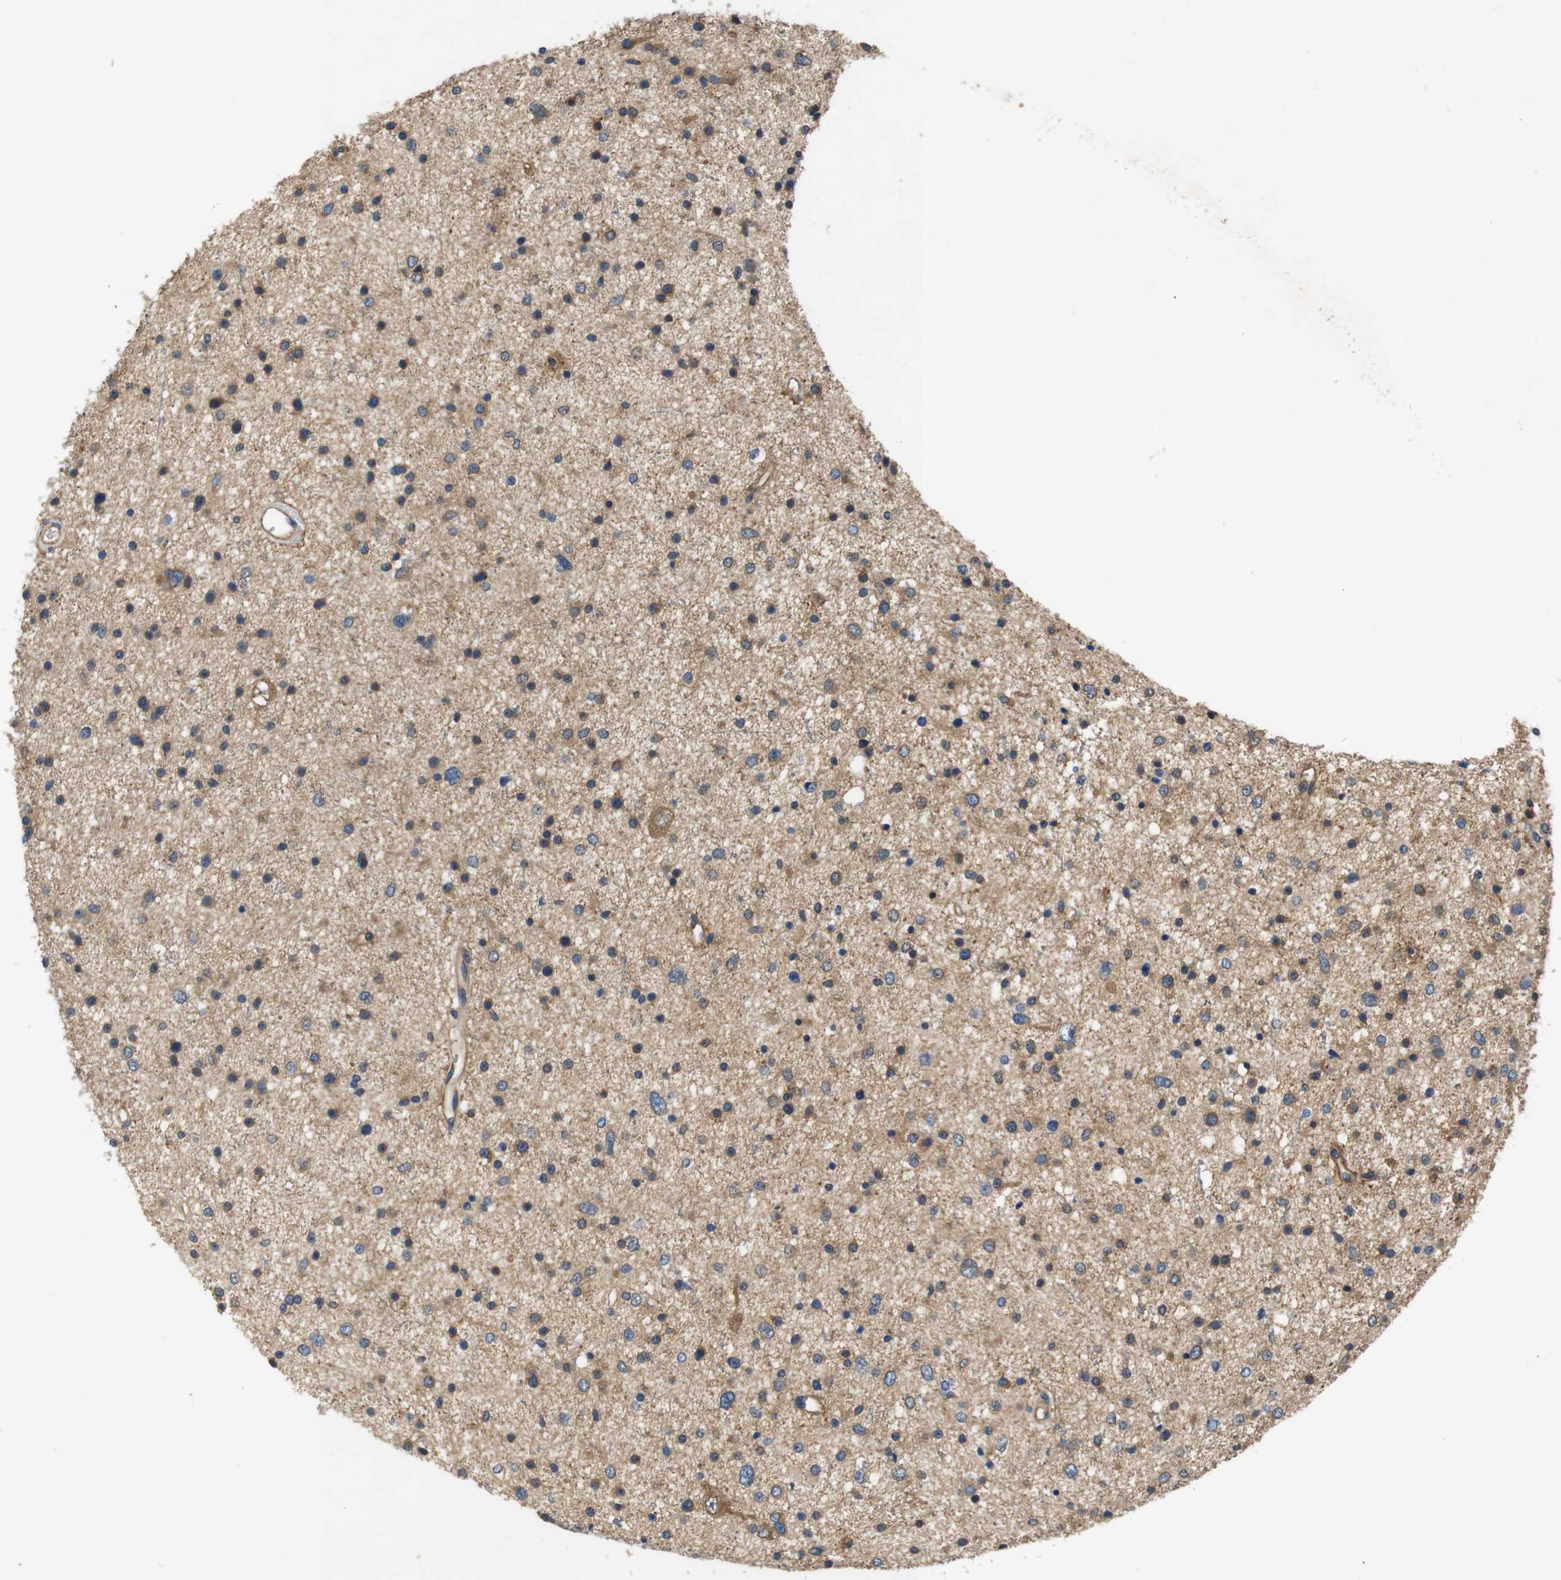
{"staining": {"intensity": "weak", "quantity": "<25%", "location": "cytoplasmic/membranous"}, "tissue": "glioma", "cell_type": "Tumor cells", "image_type": "cancer", "snomed": [{"axis": "morphology", "description": "Glioma, malignant, Low grade"}, {"axis": "topography", "description": "Brain"}], "caption": "DAB immunohistochemical staining of human malignant glioma (low-grade) reveals no significant positivity in tumor cells.", "gene": "DCTN1", "patient": {"sex": "female", "age": 37}}